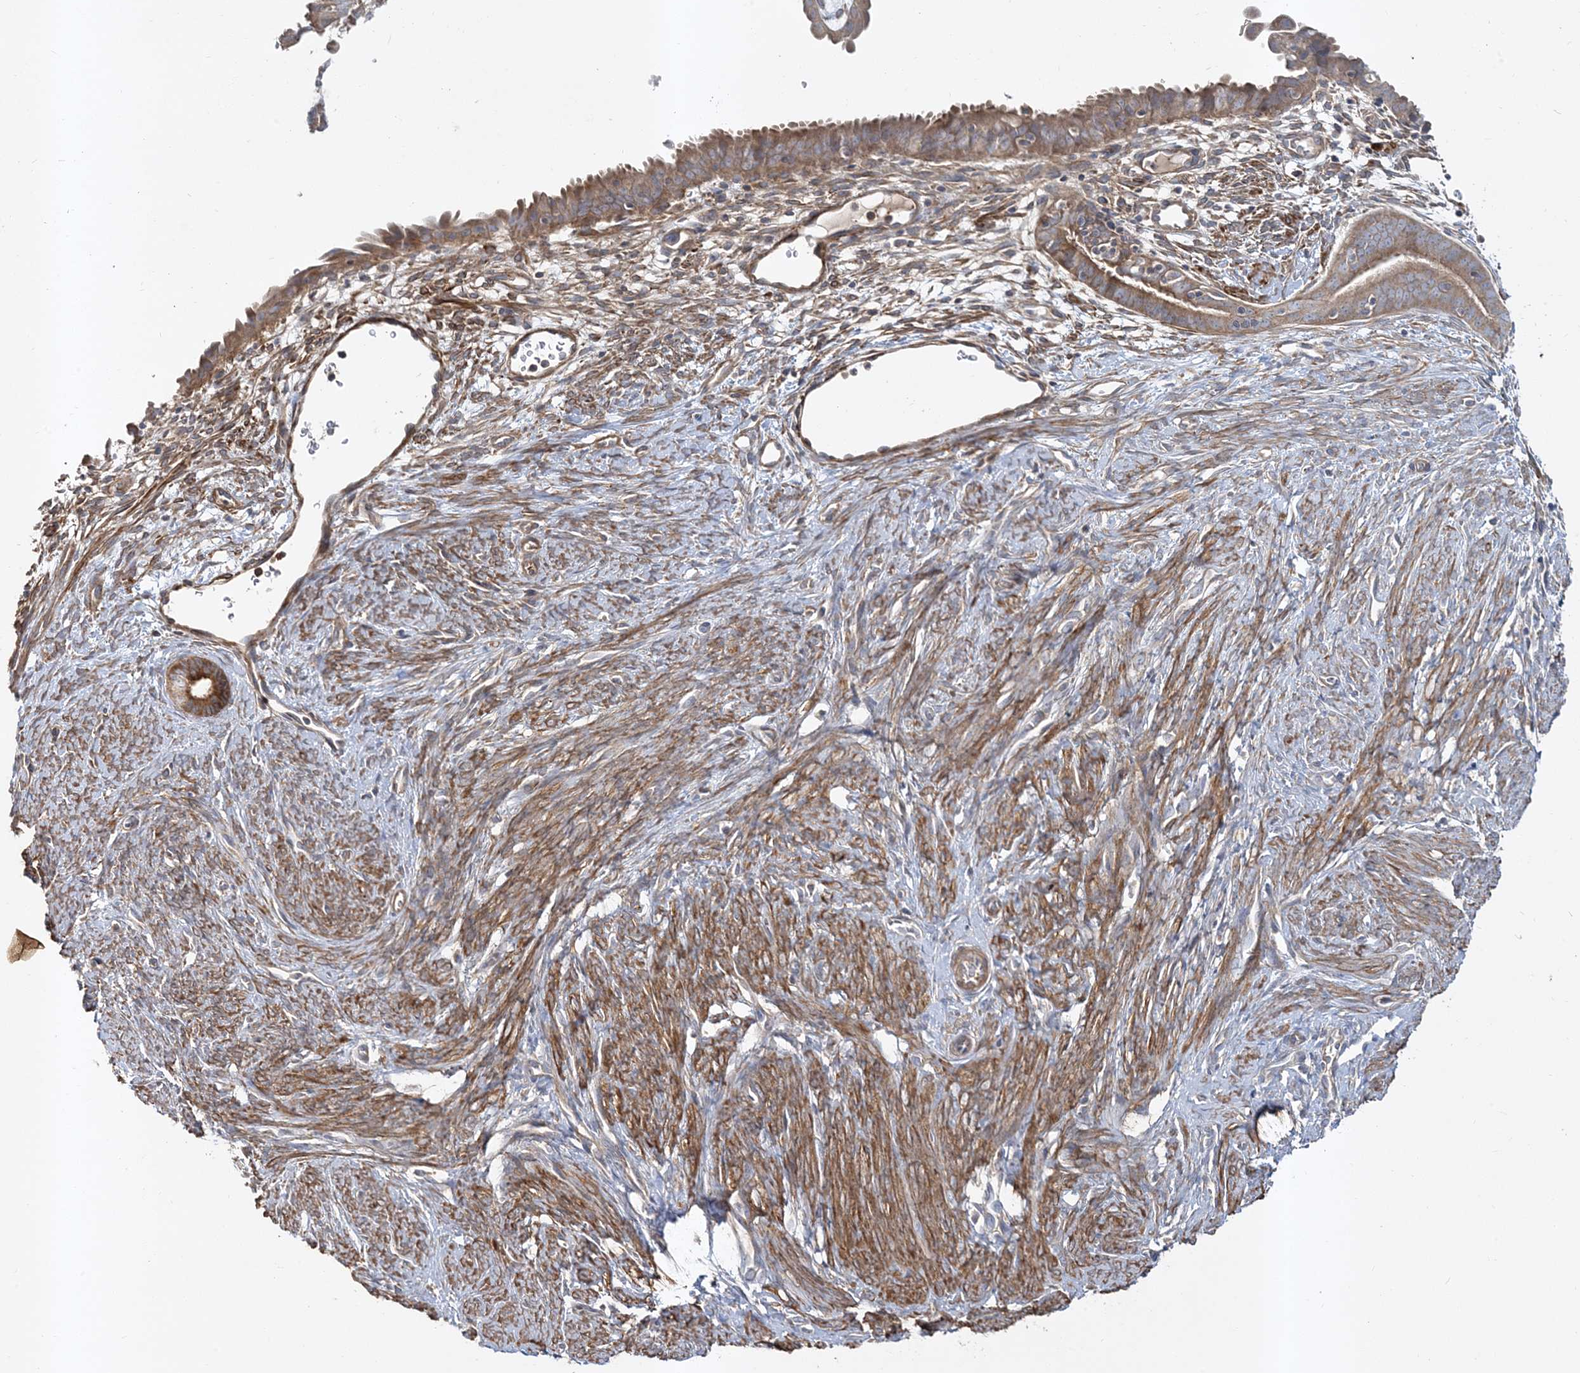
{"staining": {"intensity": "moderate", "quantity": "25%-75%", "location": "cytoplasmic/membranous"}, "tissue": "endometrial cancer", "cell_type": "Tumor cells", "image_type": "cancer", "snomed": [{"axis": "morphology", "description": "Adenocarcinoma, NOS"}, {"axis": "topography", "description": "Endometrium"}], "caption": "Immunohistochemistry micrograph of neoplastic tissue: human endometrial cancer (adenocarcinoma) stained using immunohistochemistry (IHC) reveals medium levels of moderate protein expression localized specifically in the cytoplasmic/membranous of tumor cells, appearing as a cytoplasmic/membranous brown color.", "gene": "LEXM", "patient": {"sex": "female", "age": 51}}